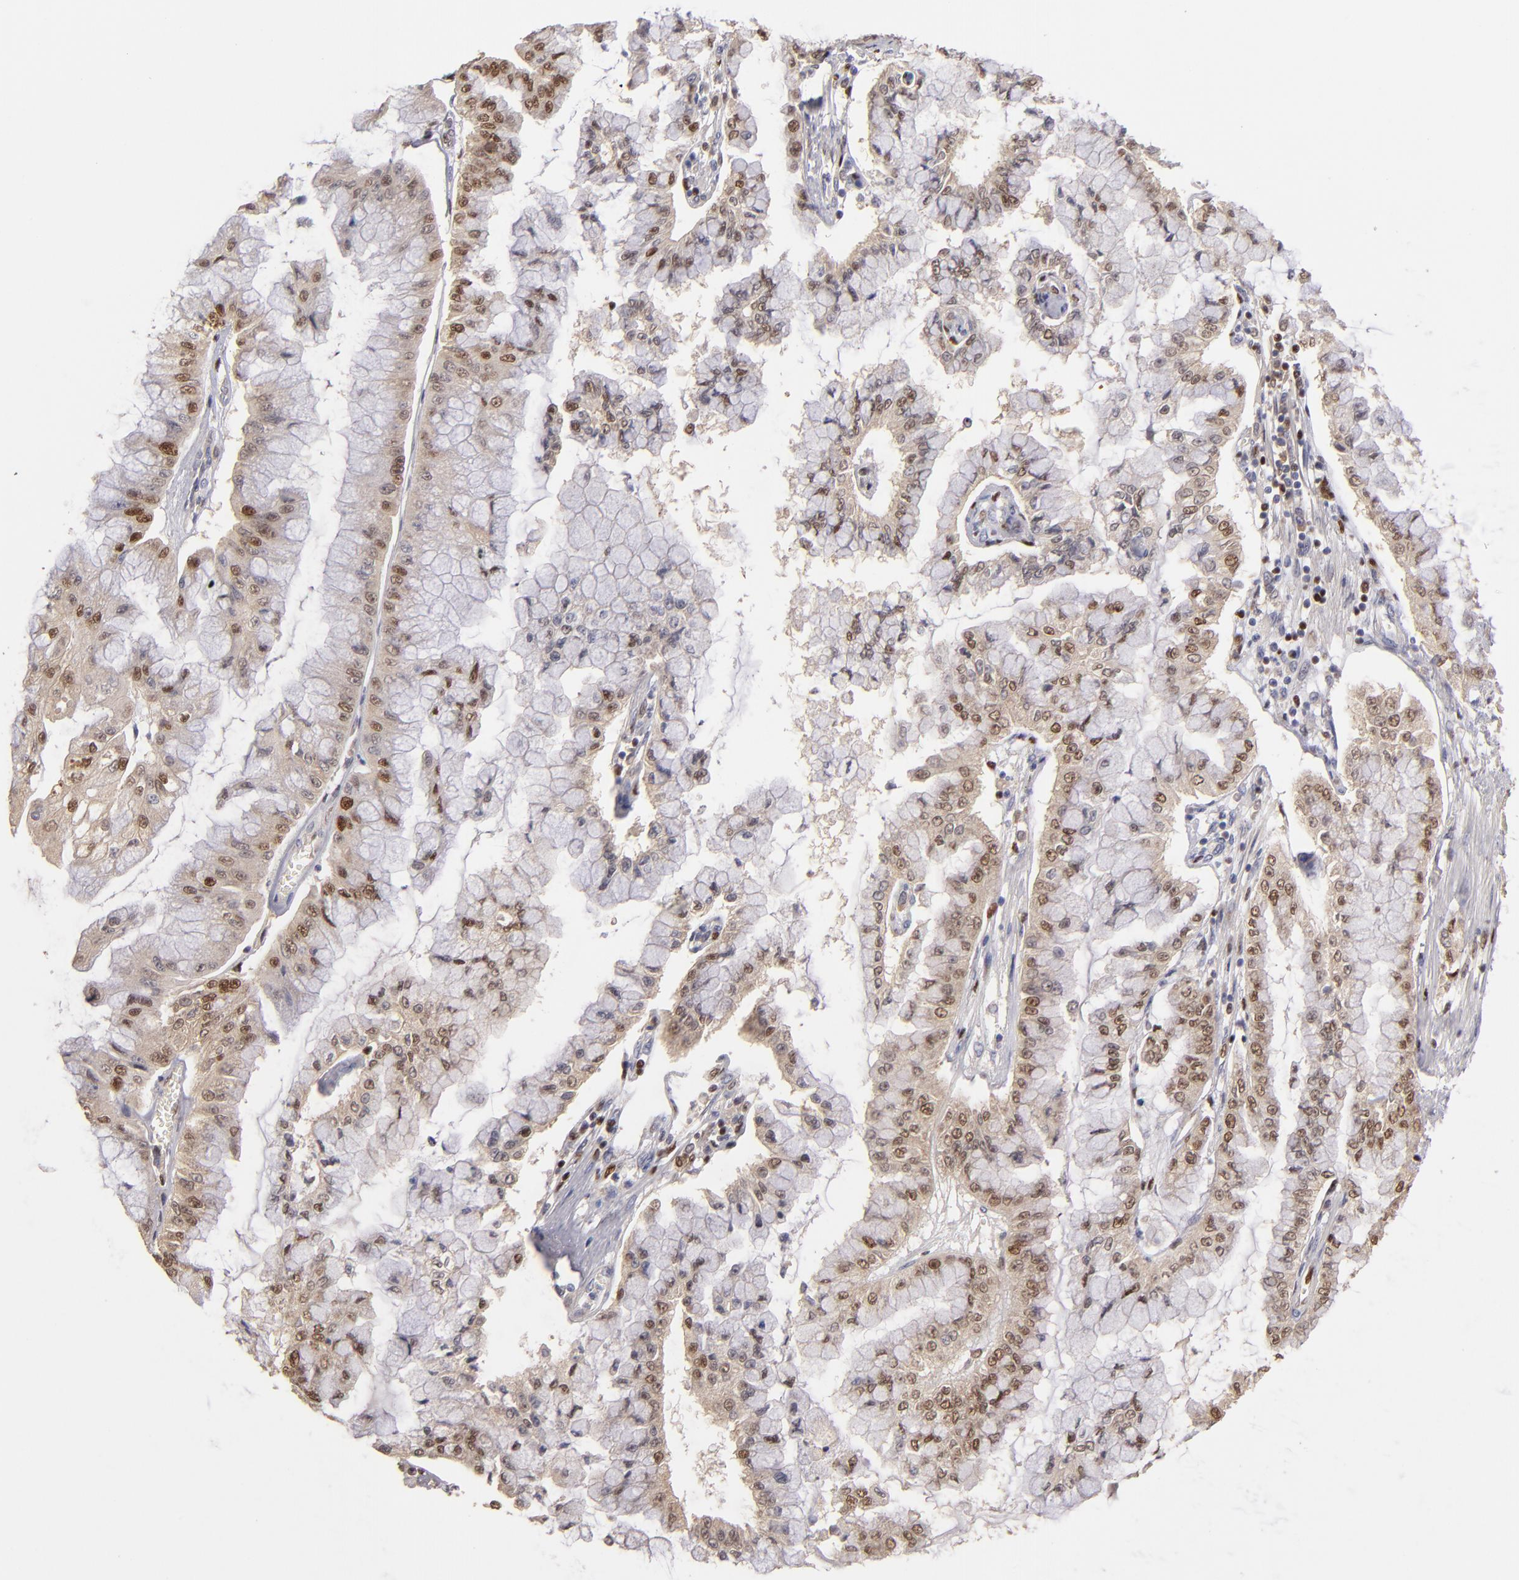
{"staining": {"intensity": "moderate", "quantity": "25%-75%", "location": "cytoplasmic/membranous"}, "tissue": "liver cancer", "cell_type": "Tumor cells", "image_type": "cancer", "snomed": [{"axis": "morphology", "description": "Cholangiocarcinoma"}, {"axis": "topography", "description": "Liver"}], "caption": "This image exhibits immunohistochemistry staining of liver cholangiocarcinoma, with medium moderate cytoplasmic/membranous staining in about 25%-75% of tumor cells.", "gene": "UPF3B", "patient": {"sex": "female", "age": 79}}